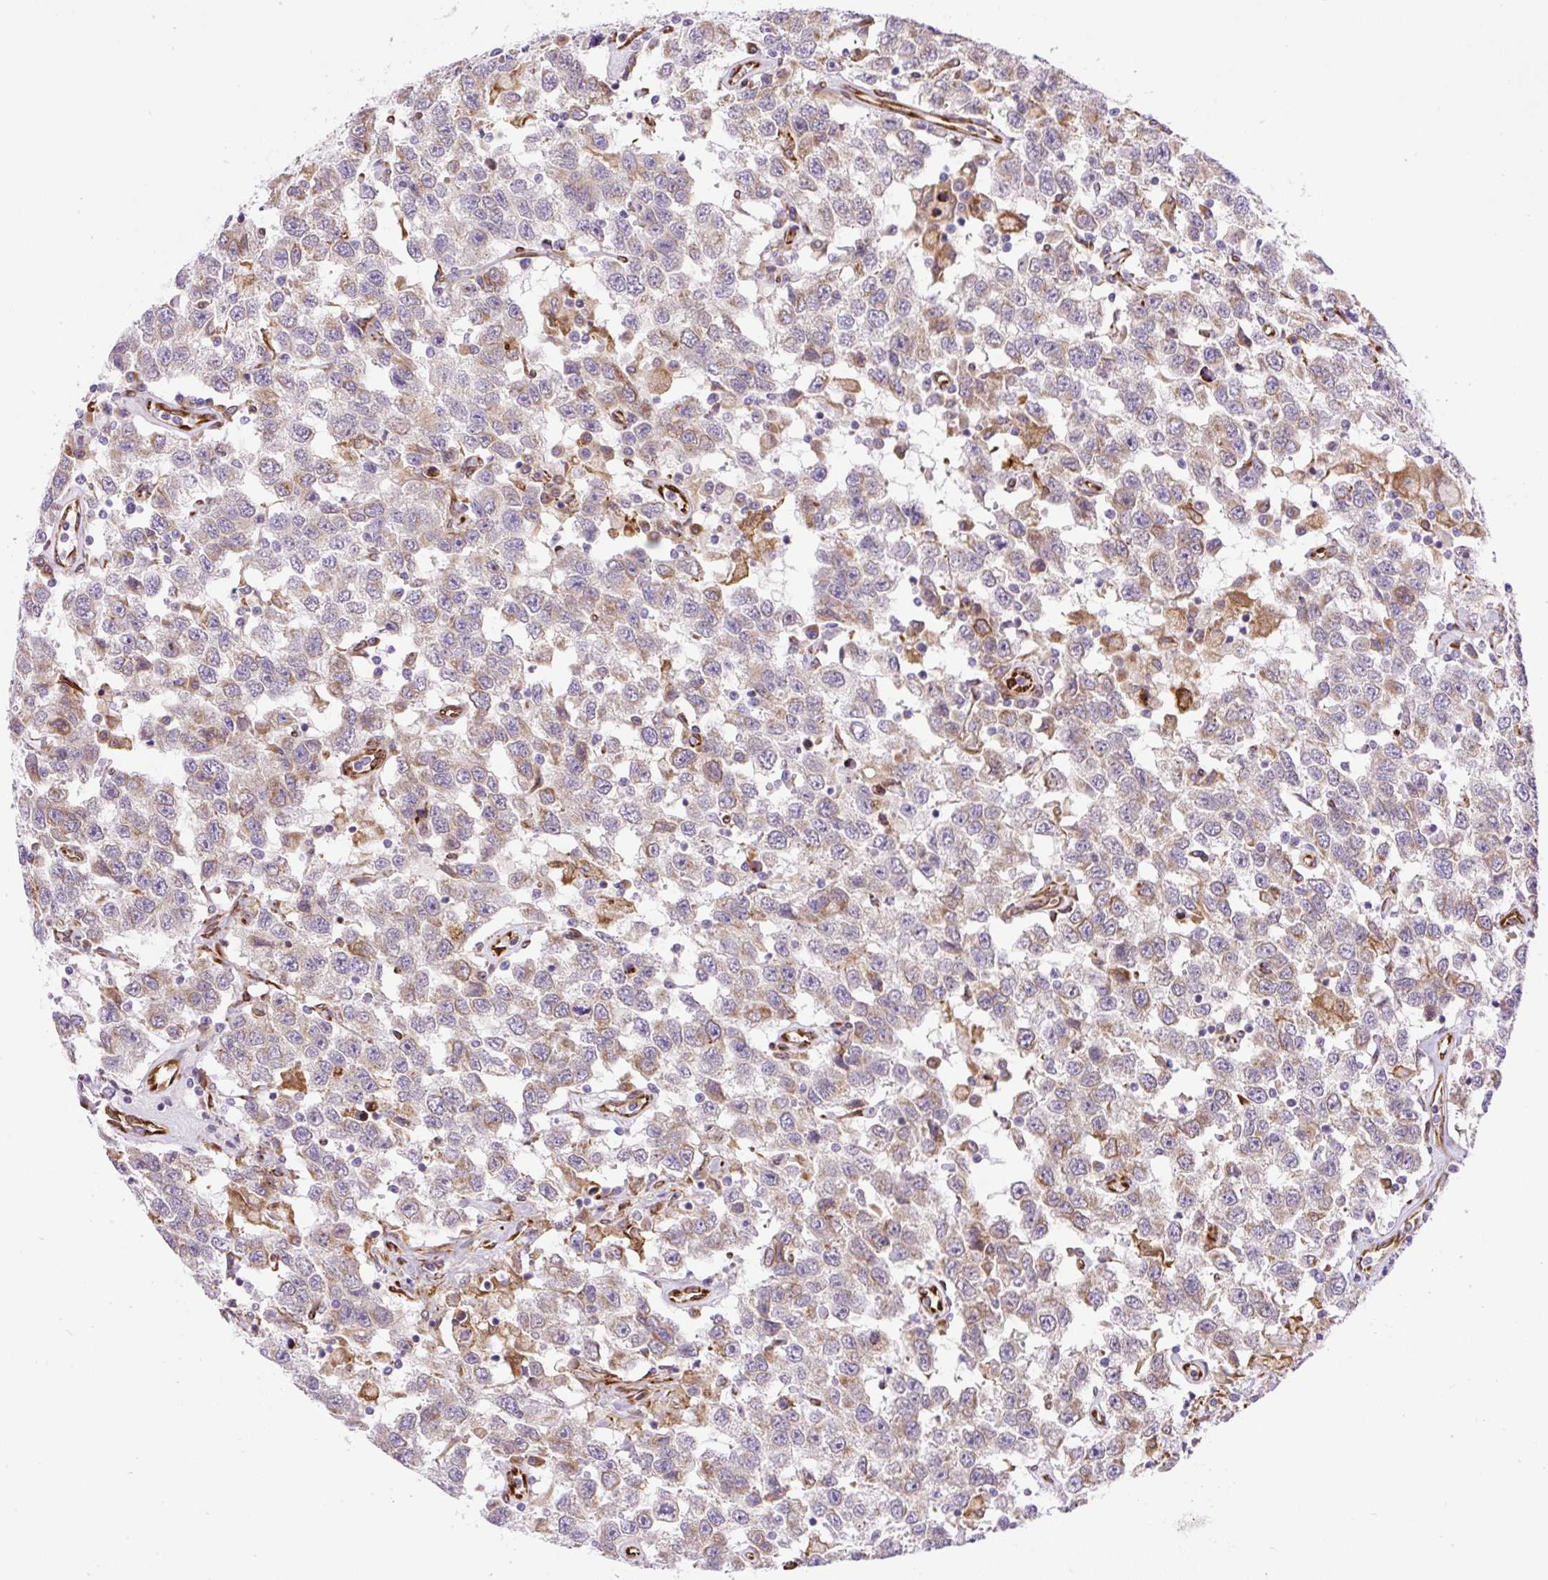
{"staining": {"intensity": "weak", "quantity": "25%-75%", "location": "cytoplasmic/membranous"}, "tissue": "testis cancer", "cell_type": "Tumor cells", "image_type": "cancer", "snomed": [{"axis": "morphology", "description": "Seminoma, NOS"}, {"axis": "topography", "description": "Testis"}], "caption": "Testis cancer was stained to show a protein in brown. There is low levels of weak cytoplasmic/membranous expression in about 25%-75% of tumor cells. Ihc stains the protein in brown and the nuclei are stained blue.", "gene": "RAB30", "patient": {"sex": "male", "age": 41}}